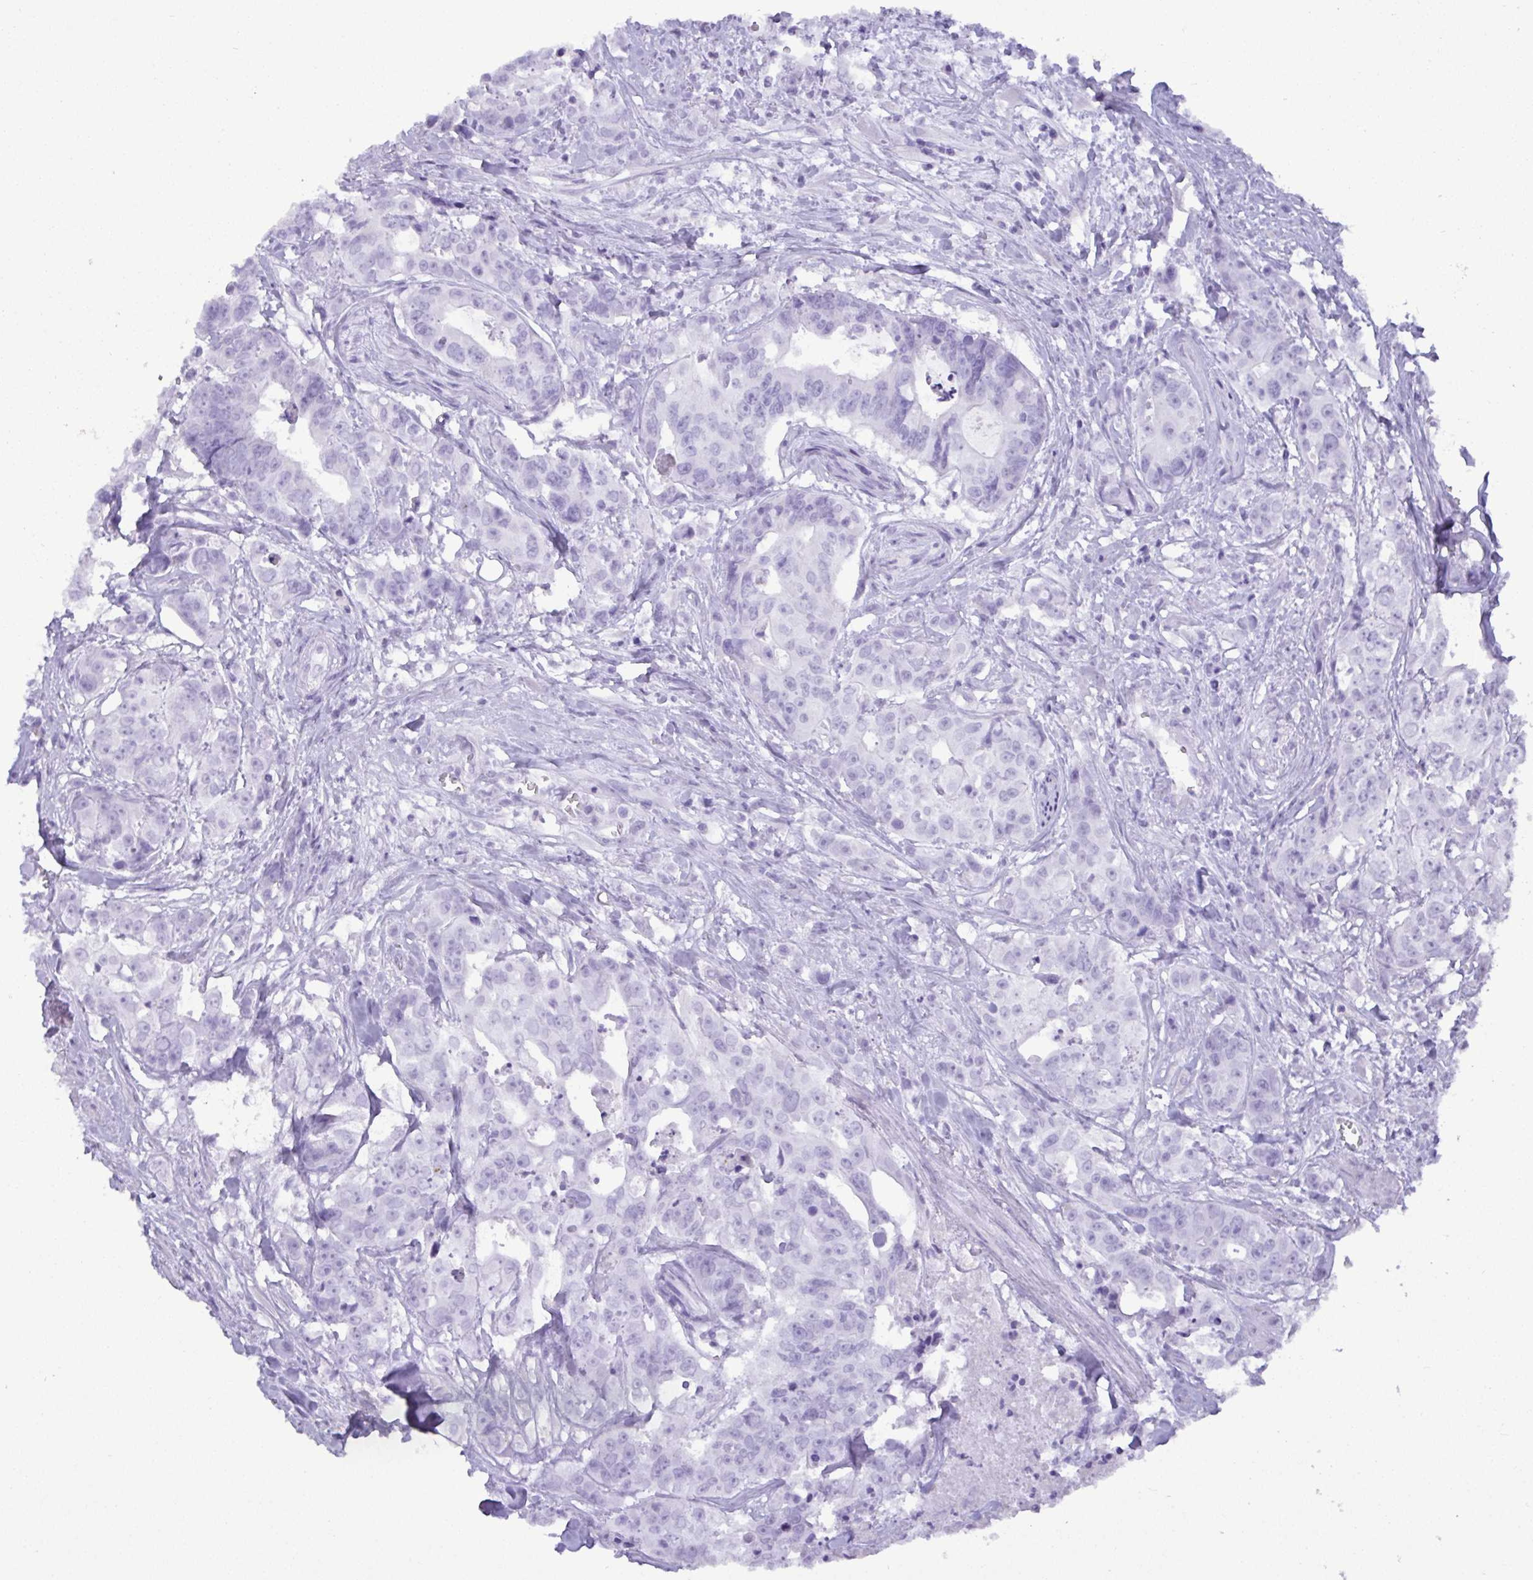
{"staining": {"intensity": "negative", "quantity": "none", "location": "none"}, "tissue": "colorectal cancer", "cell_type": "Tumor cells", "image_type": "cancer", "snomed": [{"axis": "morphology", "description": "Adenocarcinoma, NOS"}, {"axis": "topography", "description": "Rectum"}], "caption": "Immunohistochemistry (IHC) histopathology image of adenocarcinoma (colorectal) stained for a protein (brown), which demonstrates no staining in tumor cells.", "gene": "C4orf33", "patient": {"sex": "female", "age": 62}}